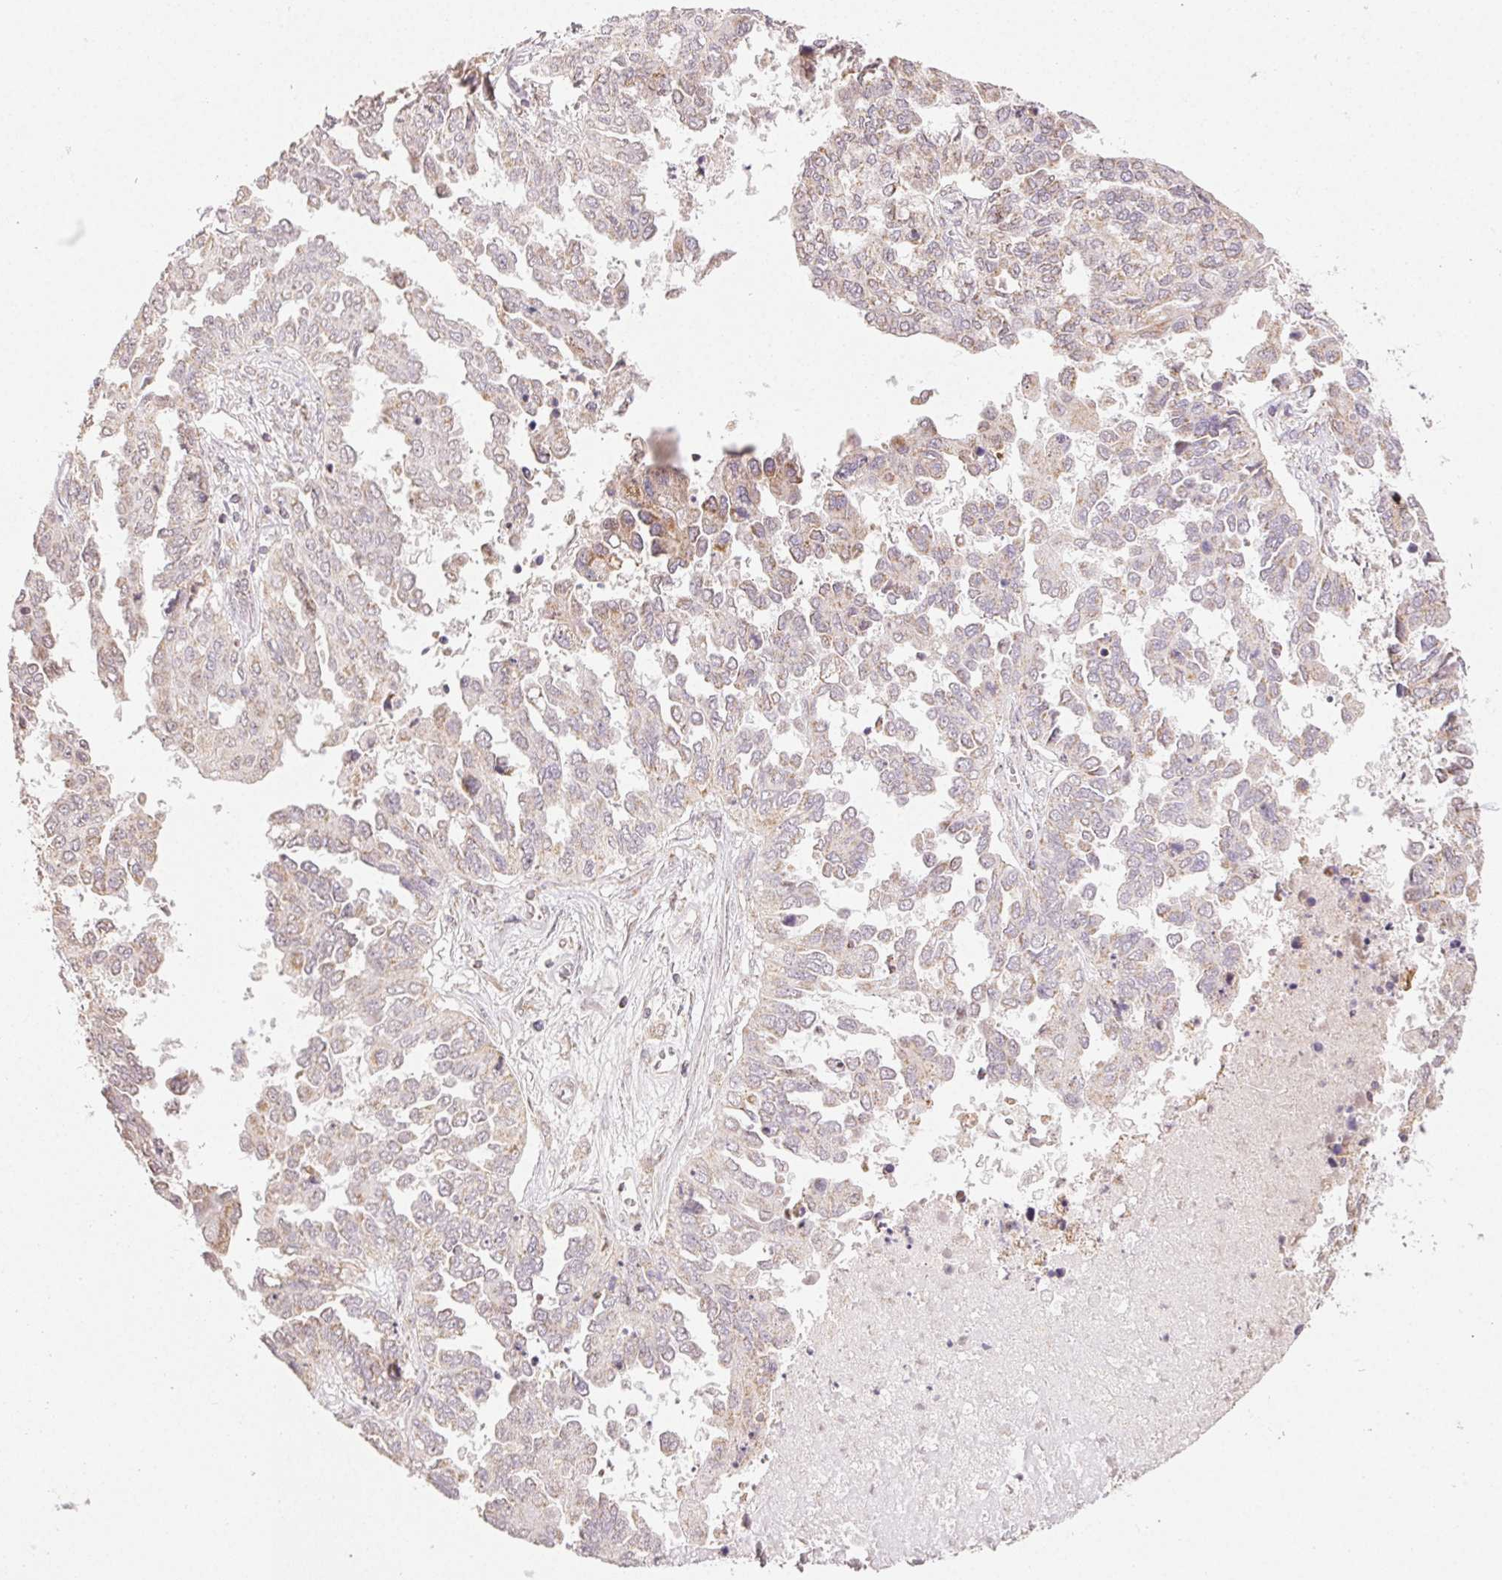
{"staining": {"intensity": "weak", "quantity": "25%-75%", "location": "cytoplasmic/membranous"}, "tissue": "ovarian cancer", "cell_type": "Tumor cells", "image_type": "cancer", "snomed": [{"axis": "morphology", "description": "Cystadenocarcinoma, serous, NOS"}, {"axis": "topography", "description": "Ovary"}], "caption": "Weak cytoplasmic/membranous protein positivity is seen in approximately 25%-75% of tumor cells in ovarian serous cystadenocarcinoma. (DAB (3,3'-diaminobenzidine) IHC with brightfield microscopy, high magnification).", "gene": "CLASP1", "patient": {"sex": "female", "age": 53}}